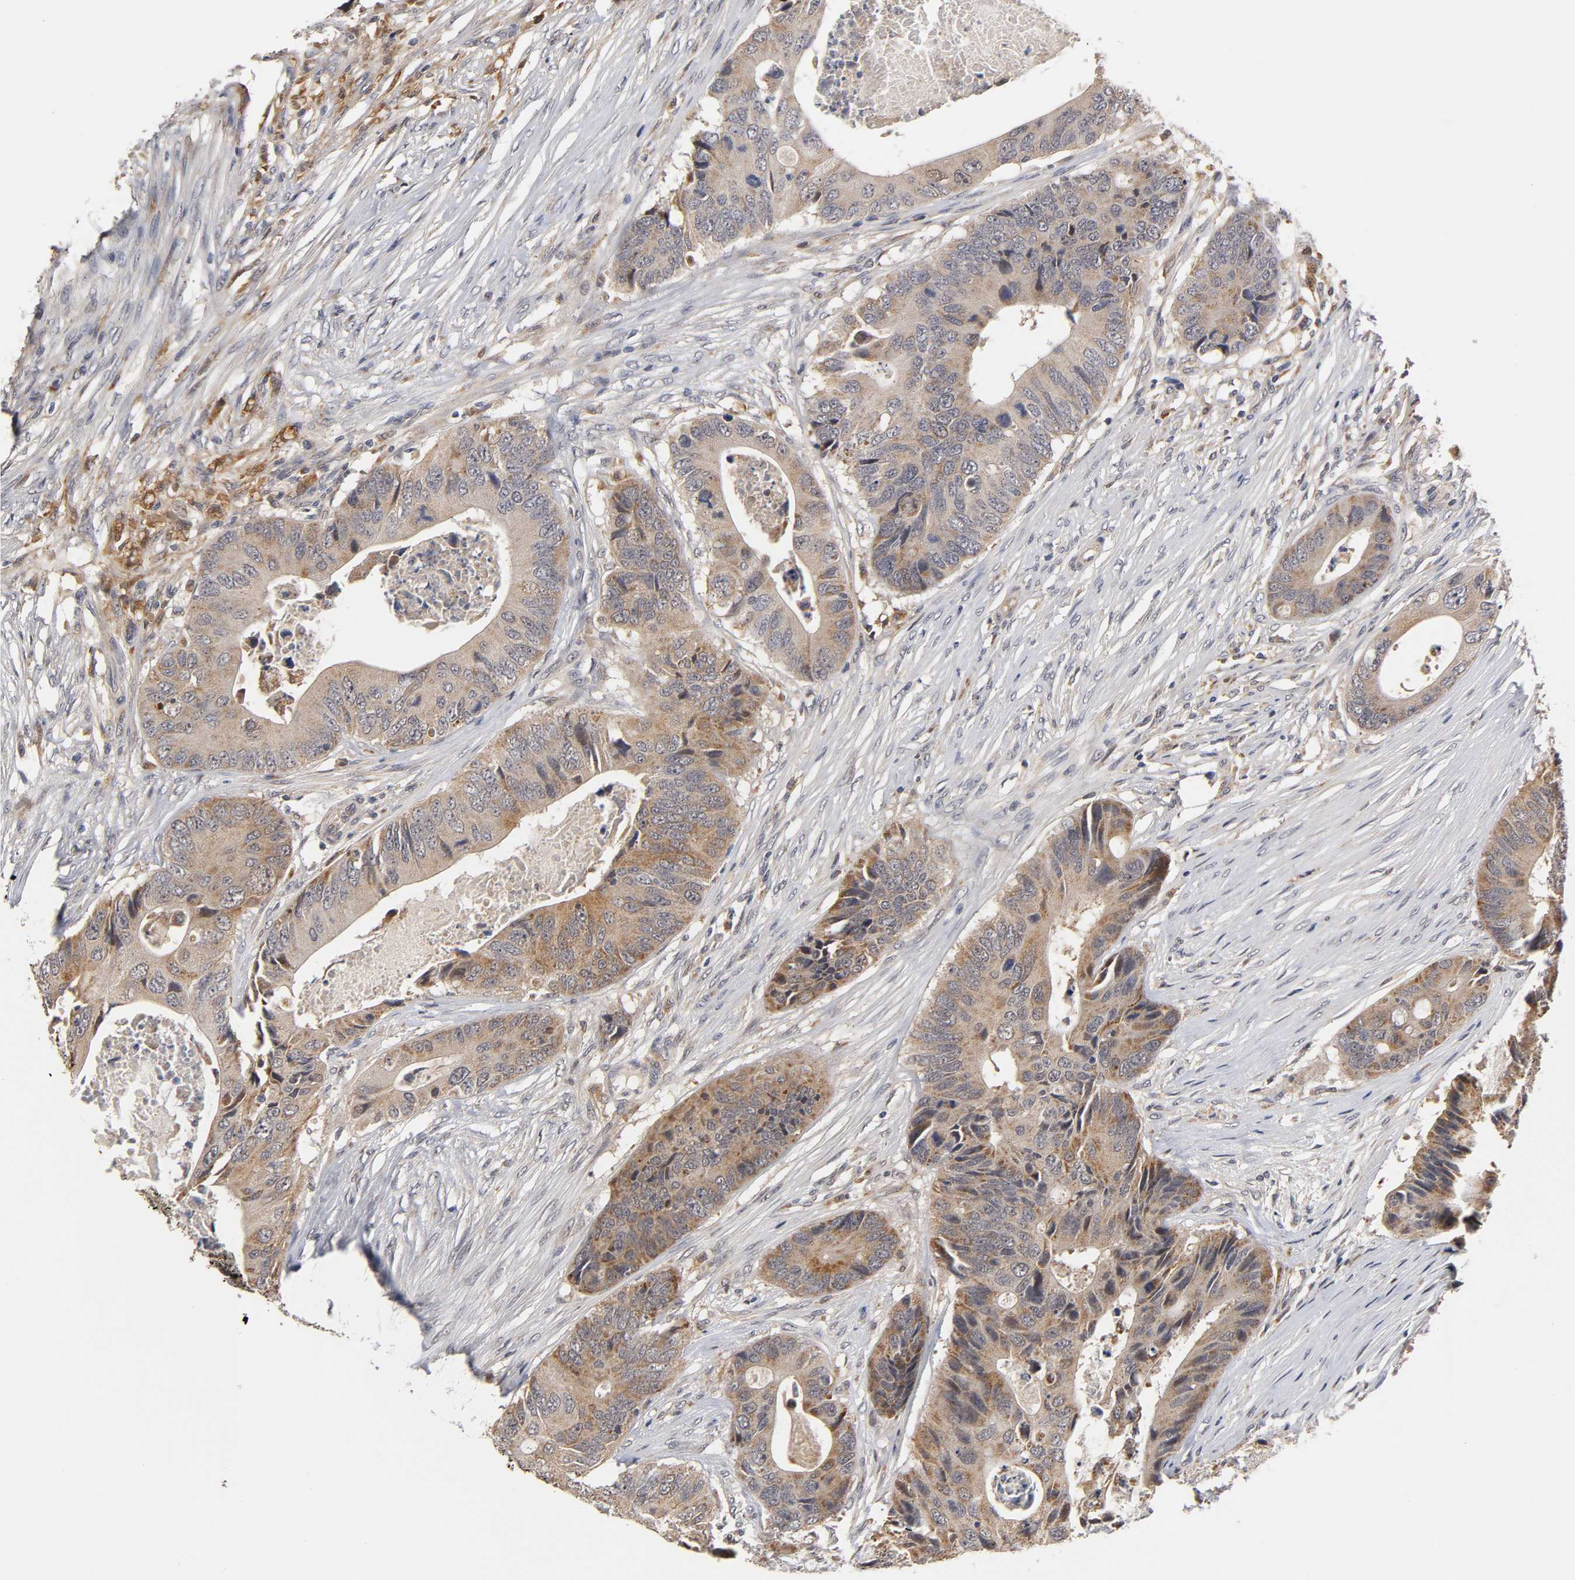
{"staining": {"intensity": "moderate", "quantity": ">75%", "location": "cytoplasmic/membranous"}, "tissue": "colorectal cancer", "cell_type": "Tumor cells", "image_type": "cancer", "snomed": [{"axis": "morphology", "description": "Adenocarcinoma, NOS"}, {"axis": "topography", "description": "Colon"}], "caption": "Colorectal cancer stained with immunohistochemistry (IHC) reveals moderate cytoplasmic/membranous staining in about >75% of tumor cells. (DAB (3,3'-diaminobenzidine) IHC with brightfield microscopy, high magnification).", "gene": "GSTZ1", "patient": {"sex": "male", "age": 71}}